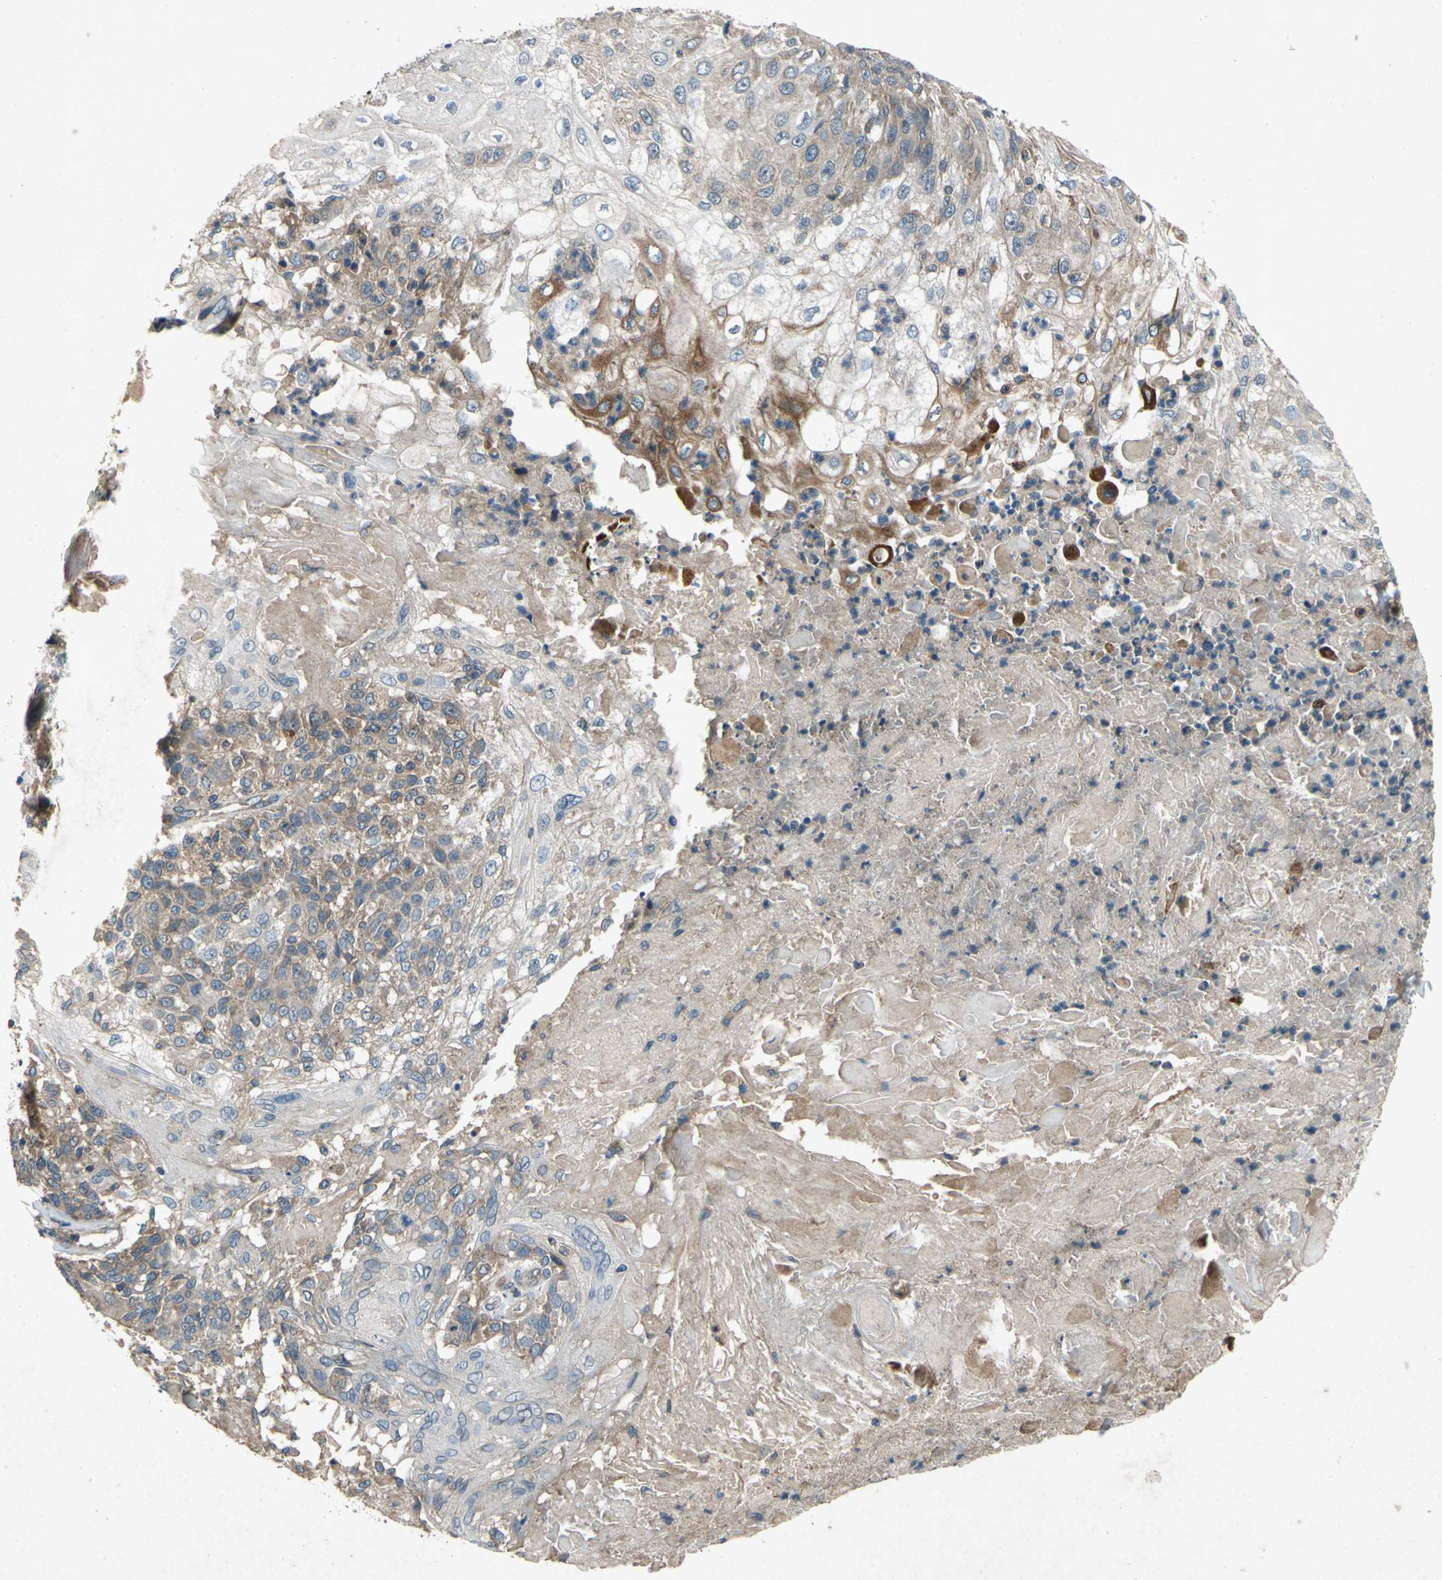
{"staining": {"intensity": "weak", "quantity": "25%-75%", "location": "cytoplasmic/membranous"}, "tissue": "skin cancer", "cell_type": "Tumor cells", "image_type": "cancer", "snomed": [{"axis": "morphology", "description": "Normal tissue, NOS"}, {"axis": "morphology", "description": "Squamous cell carcinoma, NOS"}, {"axis": "topography", "description": "Skin"}], "caption": "This image reveals immunohistochemistry (IHC) staining of human squamous cell carcinoma (skin), with low weak cytoplasmic/membranous expression in about 25%-75% of tumor cells.", "gene": "EMCN", "patient": {"sex": "female", "age": 83}}